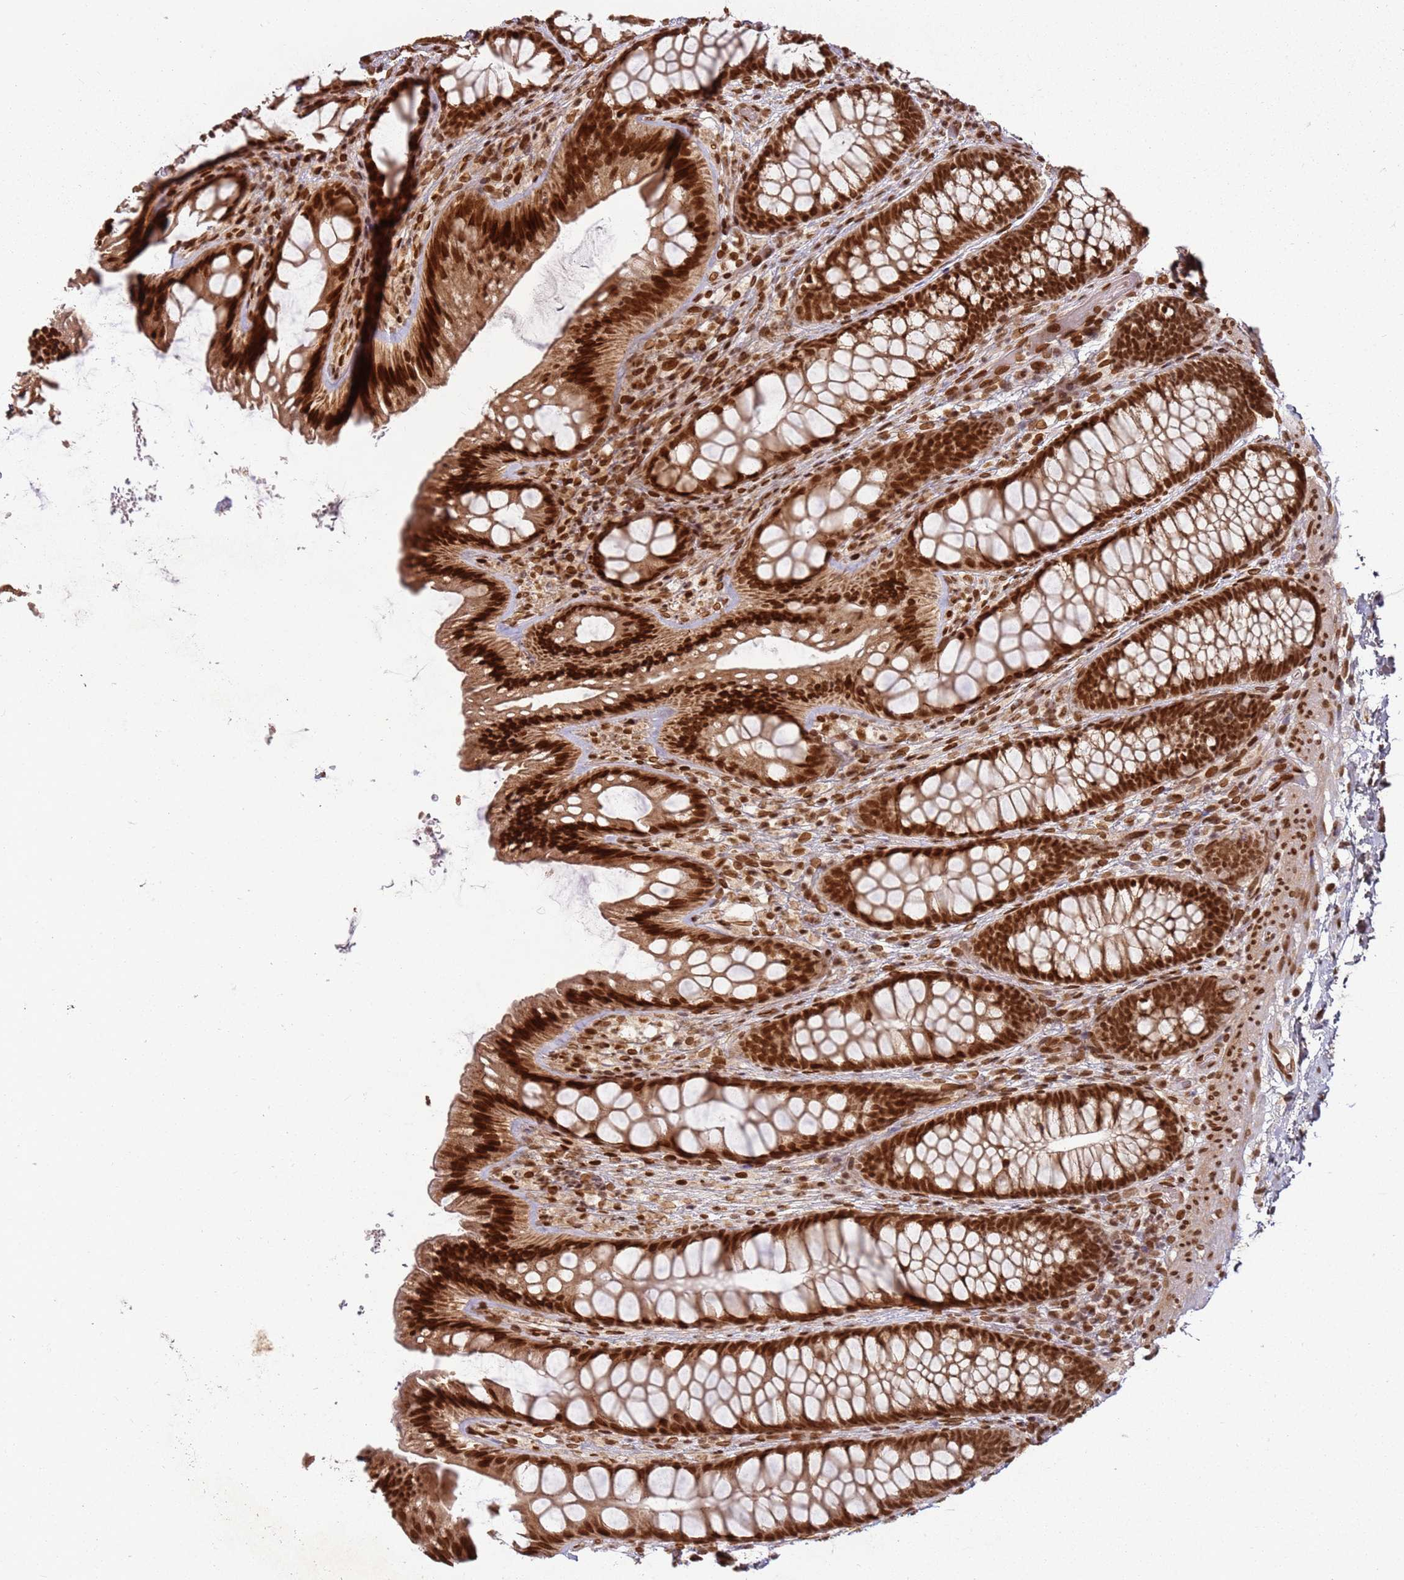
{"staining": {"intensity": "moderate", "quantity": ">75%", "location": "nuclear"}, "tissue": "colon", "cell_type": "Endothelial cells", "image_type": "normal", "snomed": [{"axis": "morphology", "description": "Normal tissue, NOS"}, {"axis": "topography", "description": "Colon"}], "caption": "A brown stain highlights moderate nuclear positivity of a protein in endothelial cells of normal human colon. The staining is performed using DAB (3,3'-diaminobenzidine) brown chromogen to label protein expression. The nuclei are counter-stained blue using hematoxylin.", "gene": "TENT4A", "patient": {"sex": "male", "age": 46}}